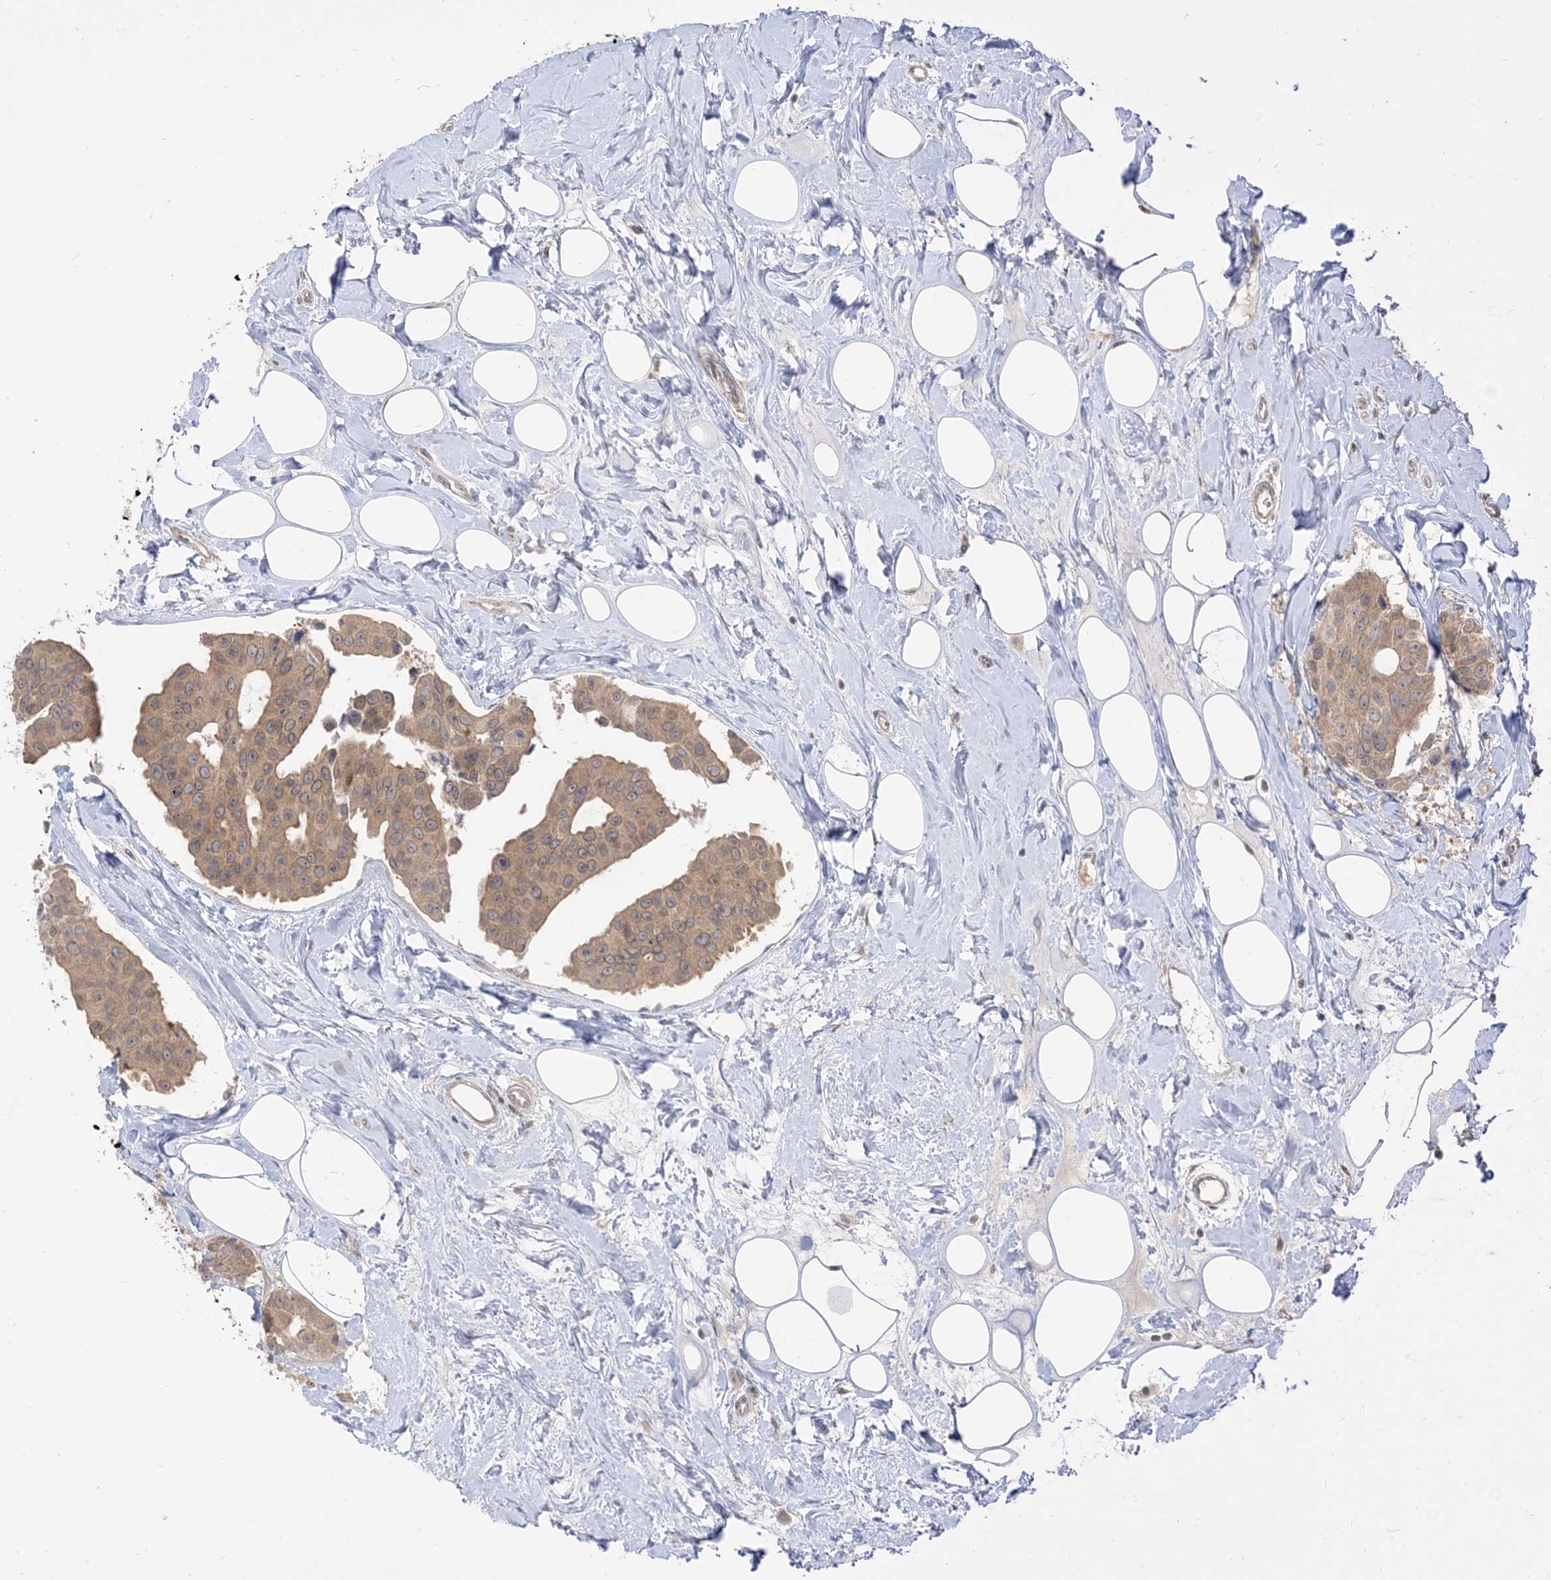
{"staining": {"intensity": "weak", "quantity": ">75%", "location": "cytoplasmic/membranous"}, "tissue": "breast cancer", "cell_type": "Tumor cells", "image_type": "cancer", "snomed": [{"axis": "morphology", "description": "Normal tissue, NOS"}, {"axis": "morphology", "description": "Duct carcinoma"}, {"axis": "topography", "description": "Breast"}], "caption": "A photomicrograph of human breast cancer (invasive ductal carcinoma) stained for a protein displays weak cytoplasmic/membranous brown staining in tumor cells.", "gene": "TBCC", "patient": {"sex": "female", "age": 39}}